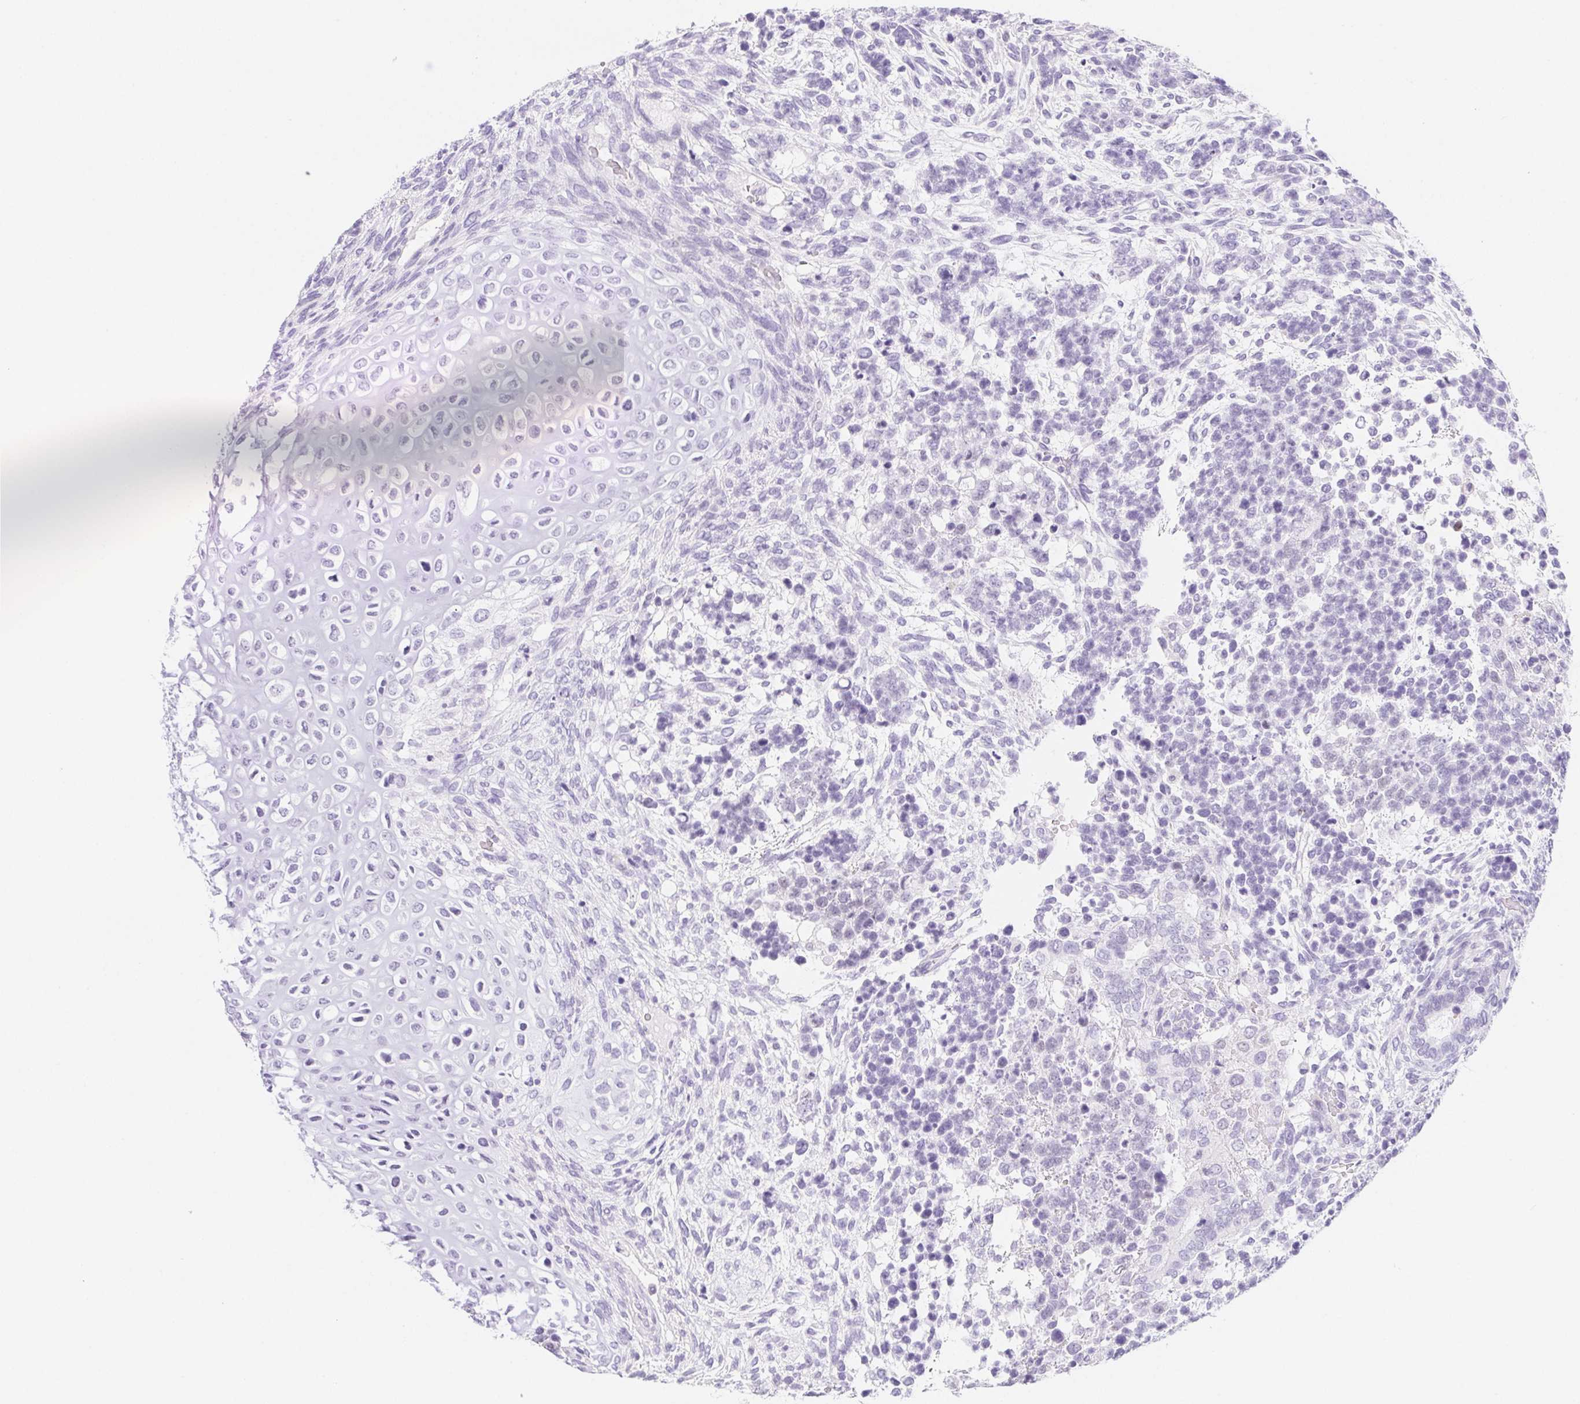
{"staining": {"intensity": "negative", "quantity": "none", "location": "none"}, "tissue": "testis cancer", "cell_type": "Tumor cells", "image_type": "cancer", "snomed": [{"axis": "morphology", "description": "Carcinoma, Embryonal, NOS"}, {"axis": "topography", "description": "Testis"}], "caption": "Immunohistochemistry photomicrograph of neoplastic tissue: human testis cancer stained with DAB exhibits no significant protein positivity in tumor cells. Brightfield microscopy of immunohistochemistry (IHC) stained with DAB (brown) and hematoxylin (blue), captured at high magnification.", "gene": "CYP21A2", "patient": {"sex": "male", "age": 23}}